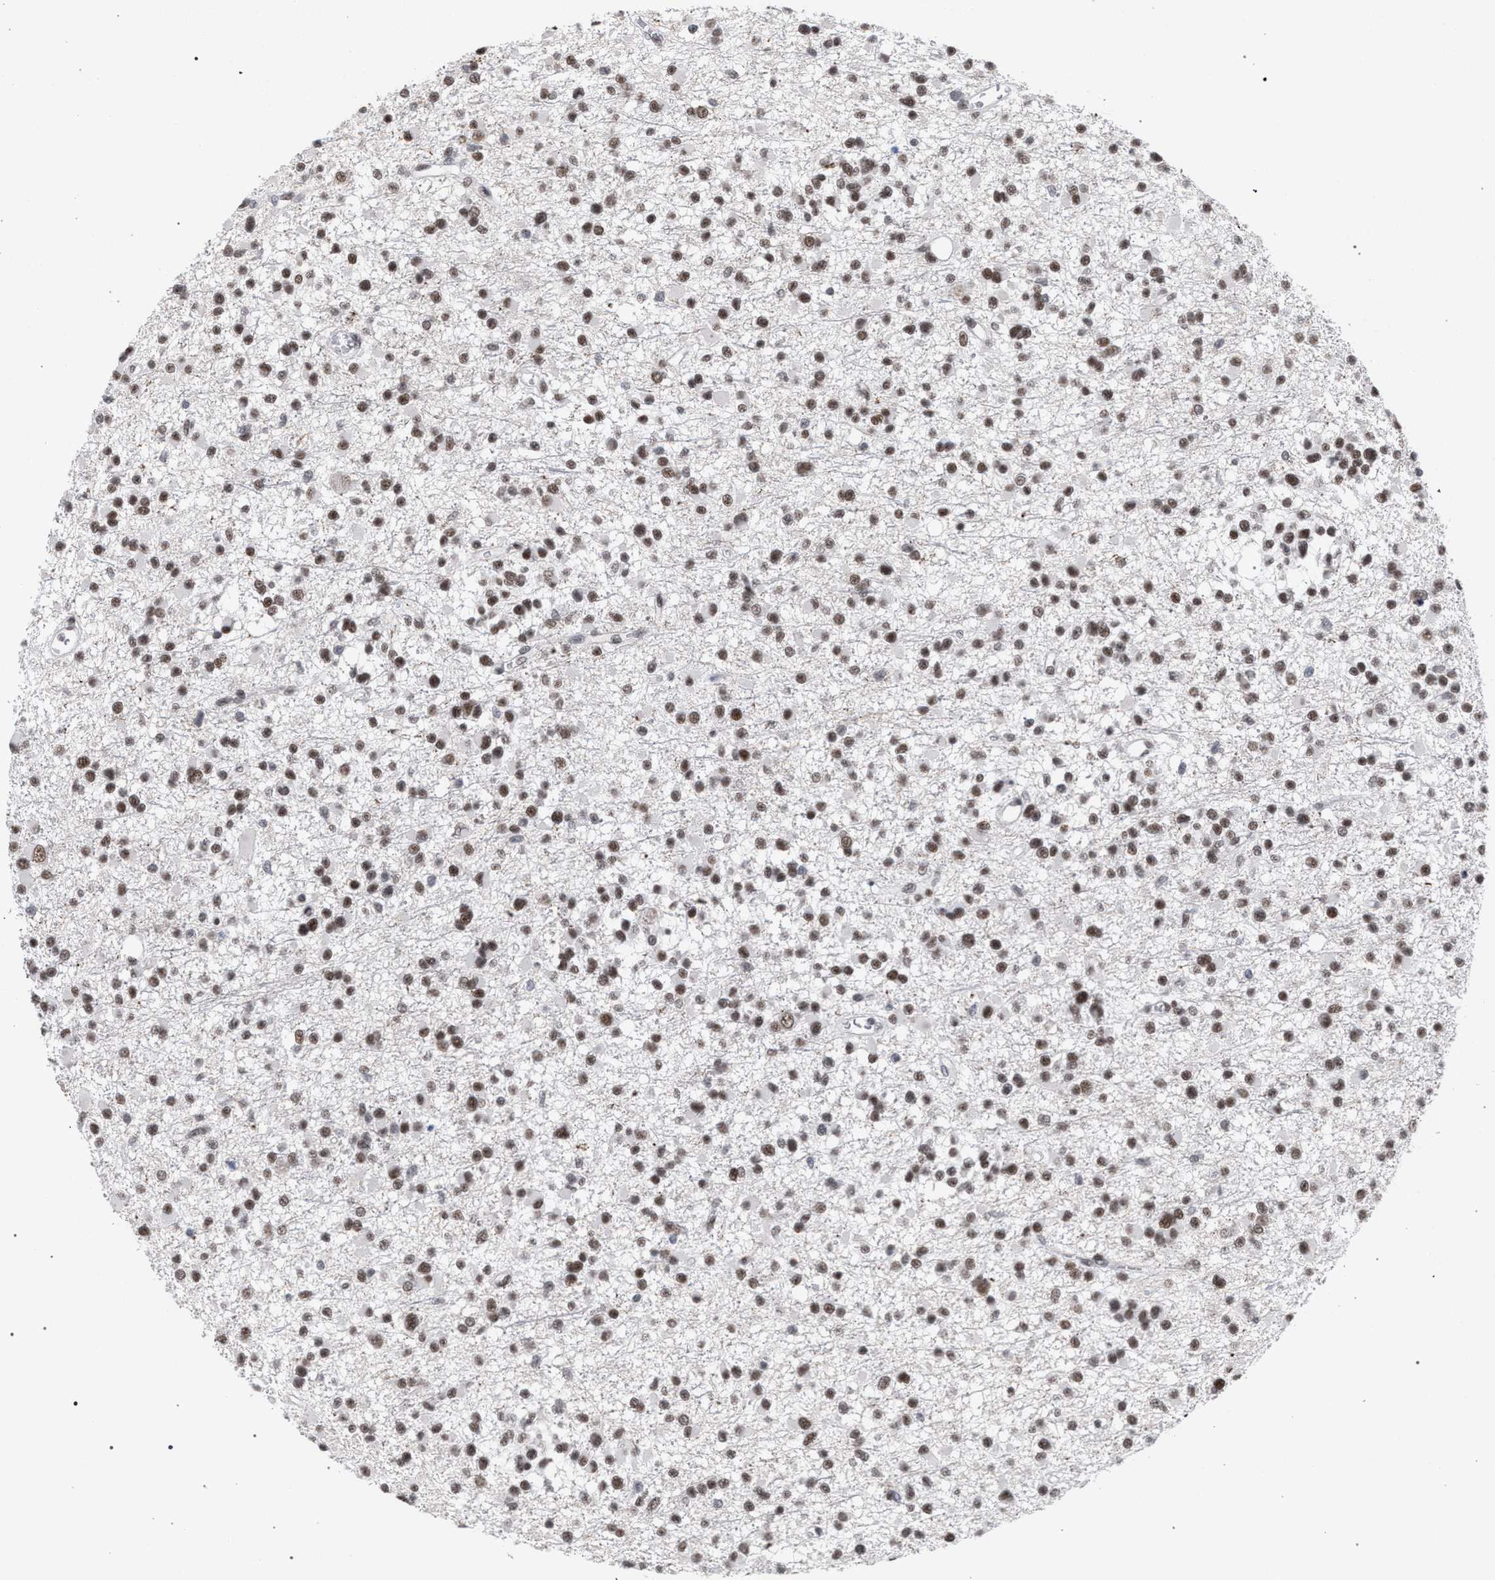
{"staining": {"intensity": "moderate", "quantity": ">75%", "location": "nuclear"}, "tissue": "glioma", "cell_type": "Tumor cells", "image_type": "cancer", "snomed": [{"axis": "morphology", "description": "Glioma, malignant, Low grade"}, {"axis": "topography", "description": "Brain"}], "caption": "Tumor cells display medium levels of moderate nuclear staining in approximately >75% of cells in malignant glioma (low-grade). (DAB IHC with brightfield microscopy, high magnification).", "gene": "SCAF4", "patient": {"sex": "female", "age": 22}}